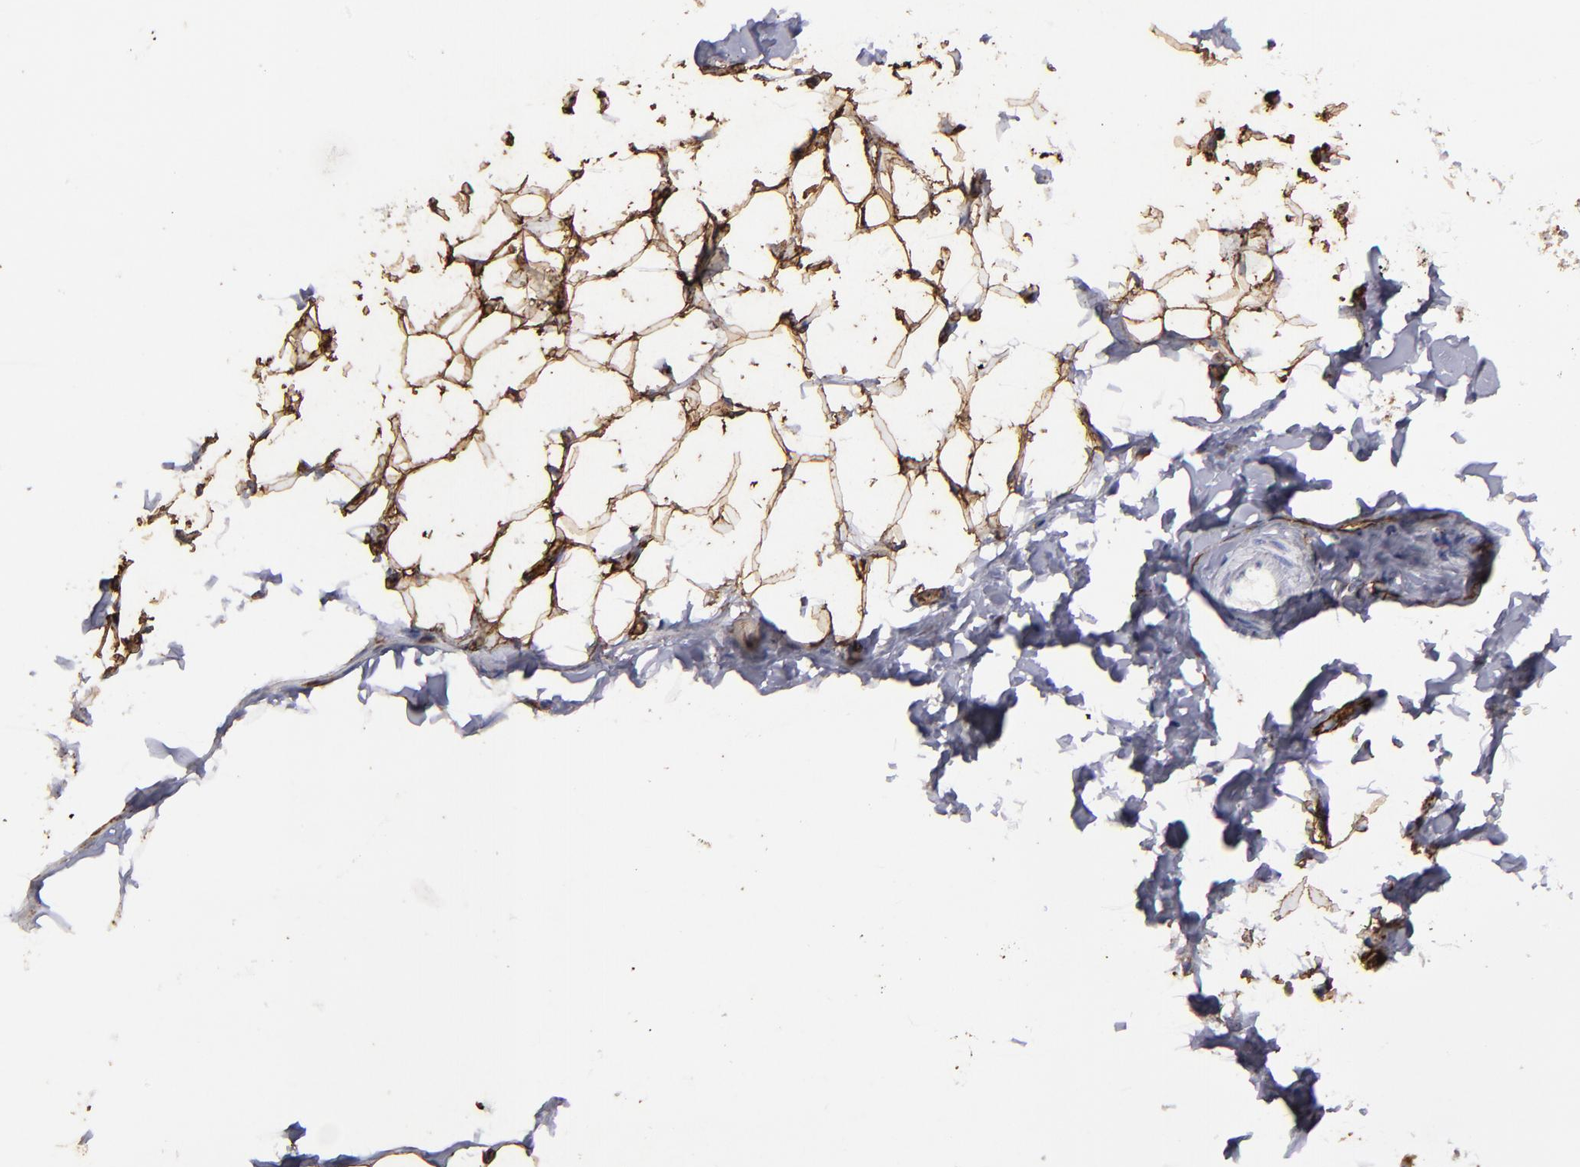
{"staining": {"intensity": "strong", "quantity": ">75%", "location": "cytoplasmic/membranous"}, "tissue": "adipose tissue", "cell_type": "Adipocytes", "image_type": "normal", "snomed": [{"axis": "morphology", "description": "Normal tissue, NOS"}, {"axis": "topography", "description": "Soft tissue"}], "caption": "IHC histopathology image of unremarkable adipose tissue stained for a protein (brown), which demonstrates high levels of strong cytoplasmic/membranous staining in approximately >75% of adipocytes.", "gene": "CD36", "patient": {"sex": "male", "age": 26}}